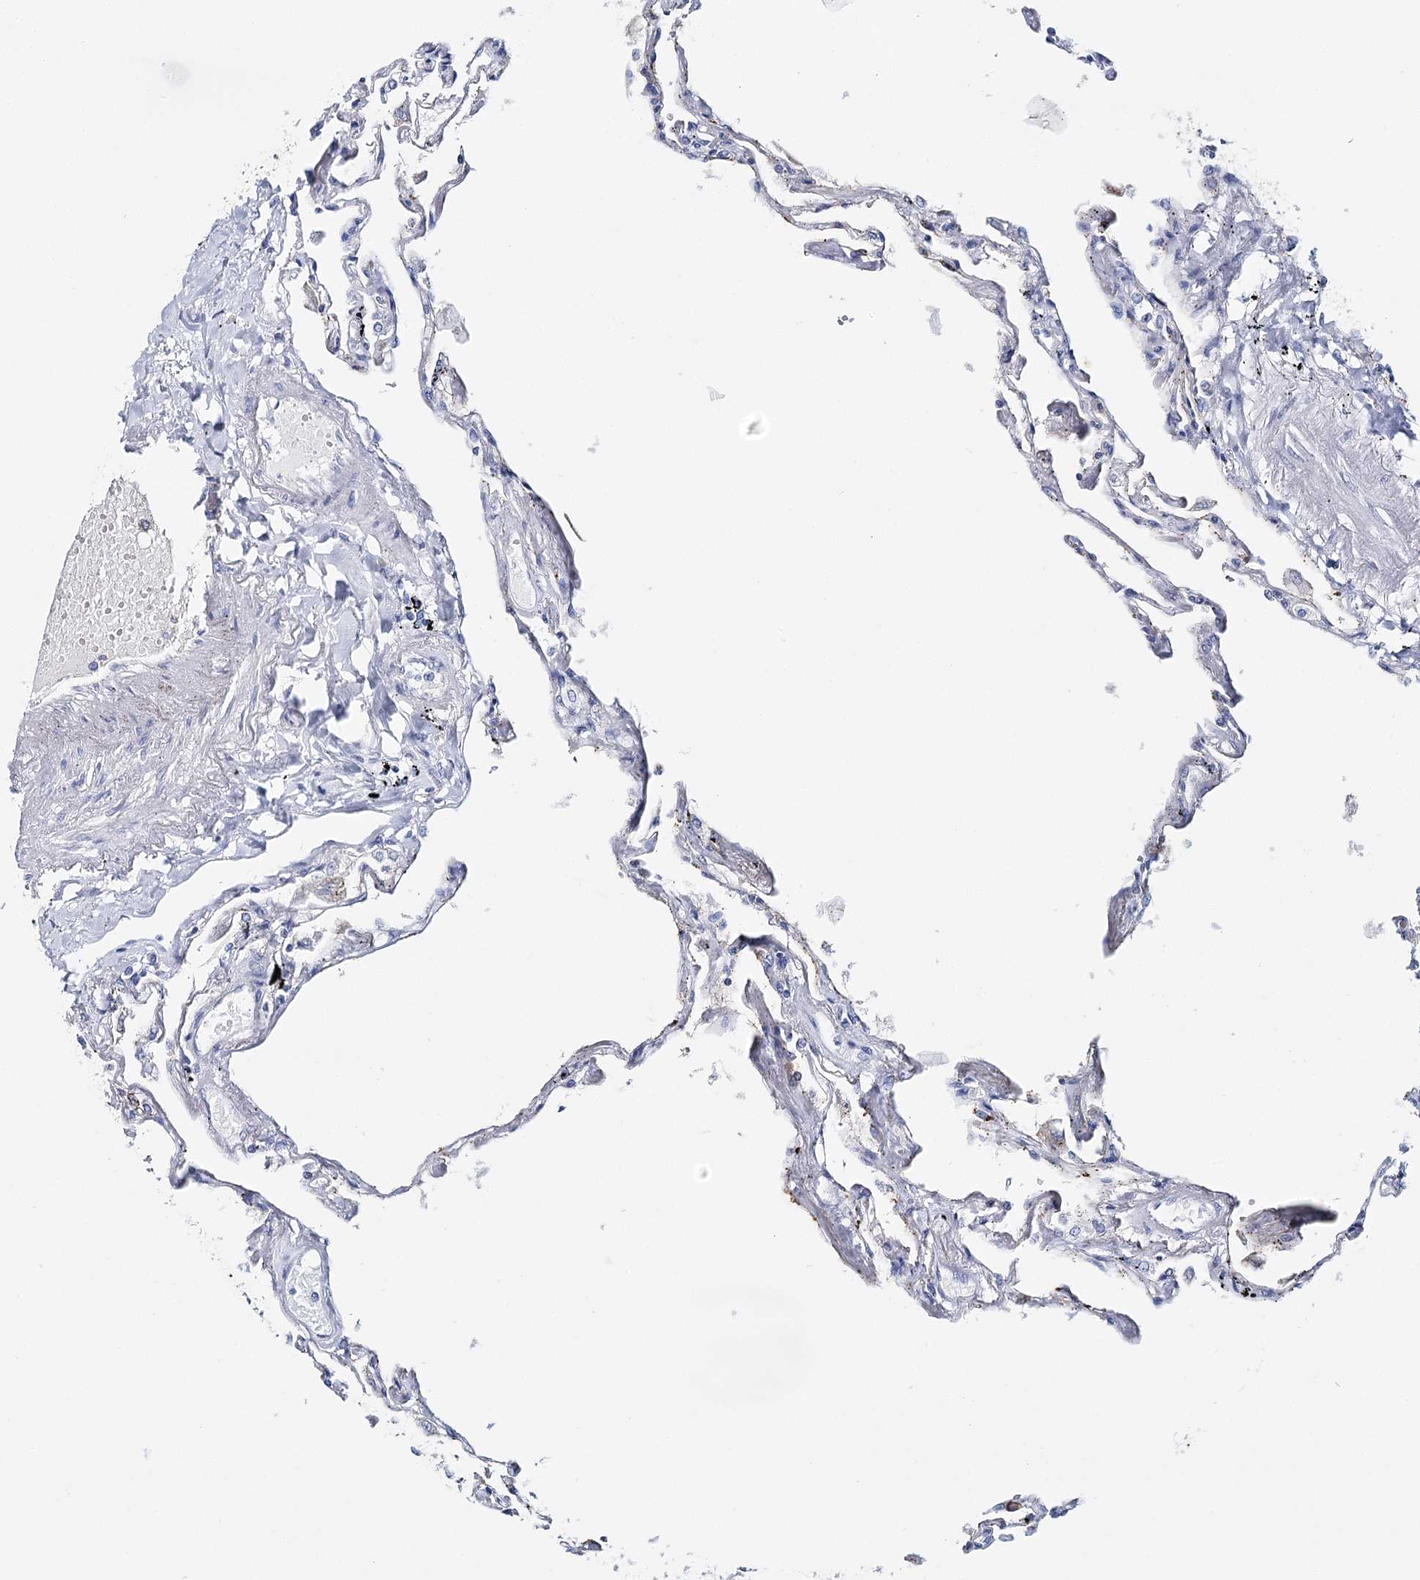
{"staining": {"intensity": "negative", "quantity": "none", "location": "none"}, "tissue": "lung", "cell_type": "Alveolar cells", "image_type": "normal", "snomed": [{"axis": "morphology", "description": "Normal tissue, NOS"}, {"axis": "topography", "description": "Lung"}], "caption": "Photomicrograph shows no protein staining in alveolar cells of benign lung. (DAB immunohistochemistry (IHC) with hematoxylin counter stain).", "gene": "CEACAM8", "patient": {"sex": "female", "age": 67}}